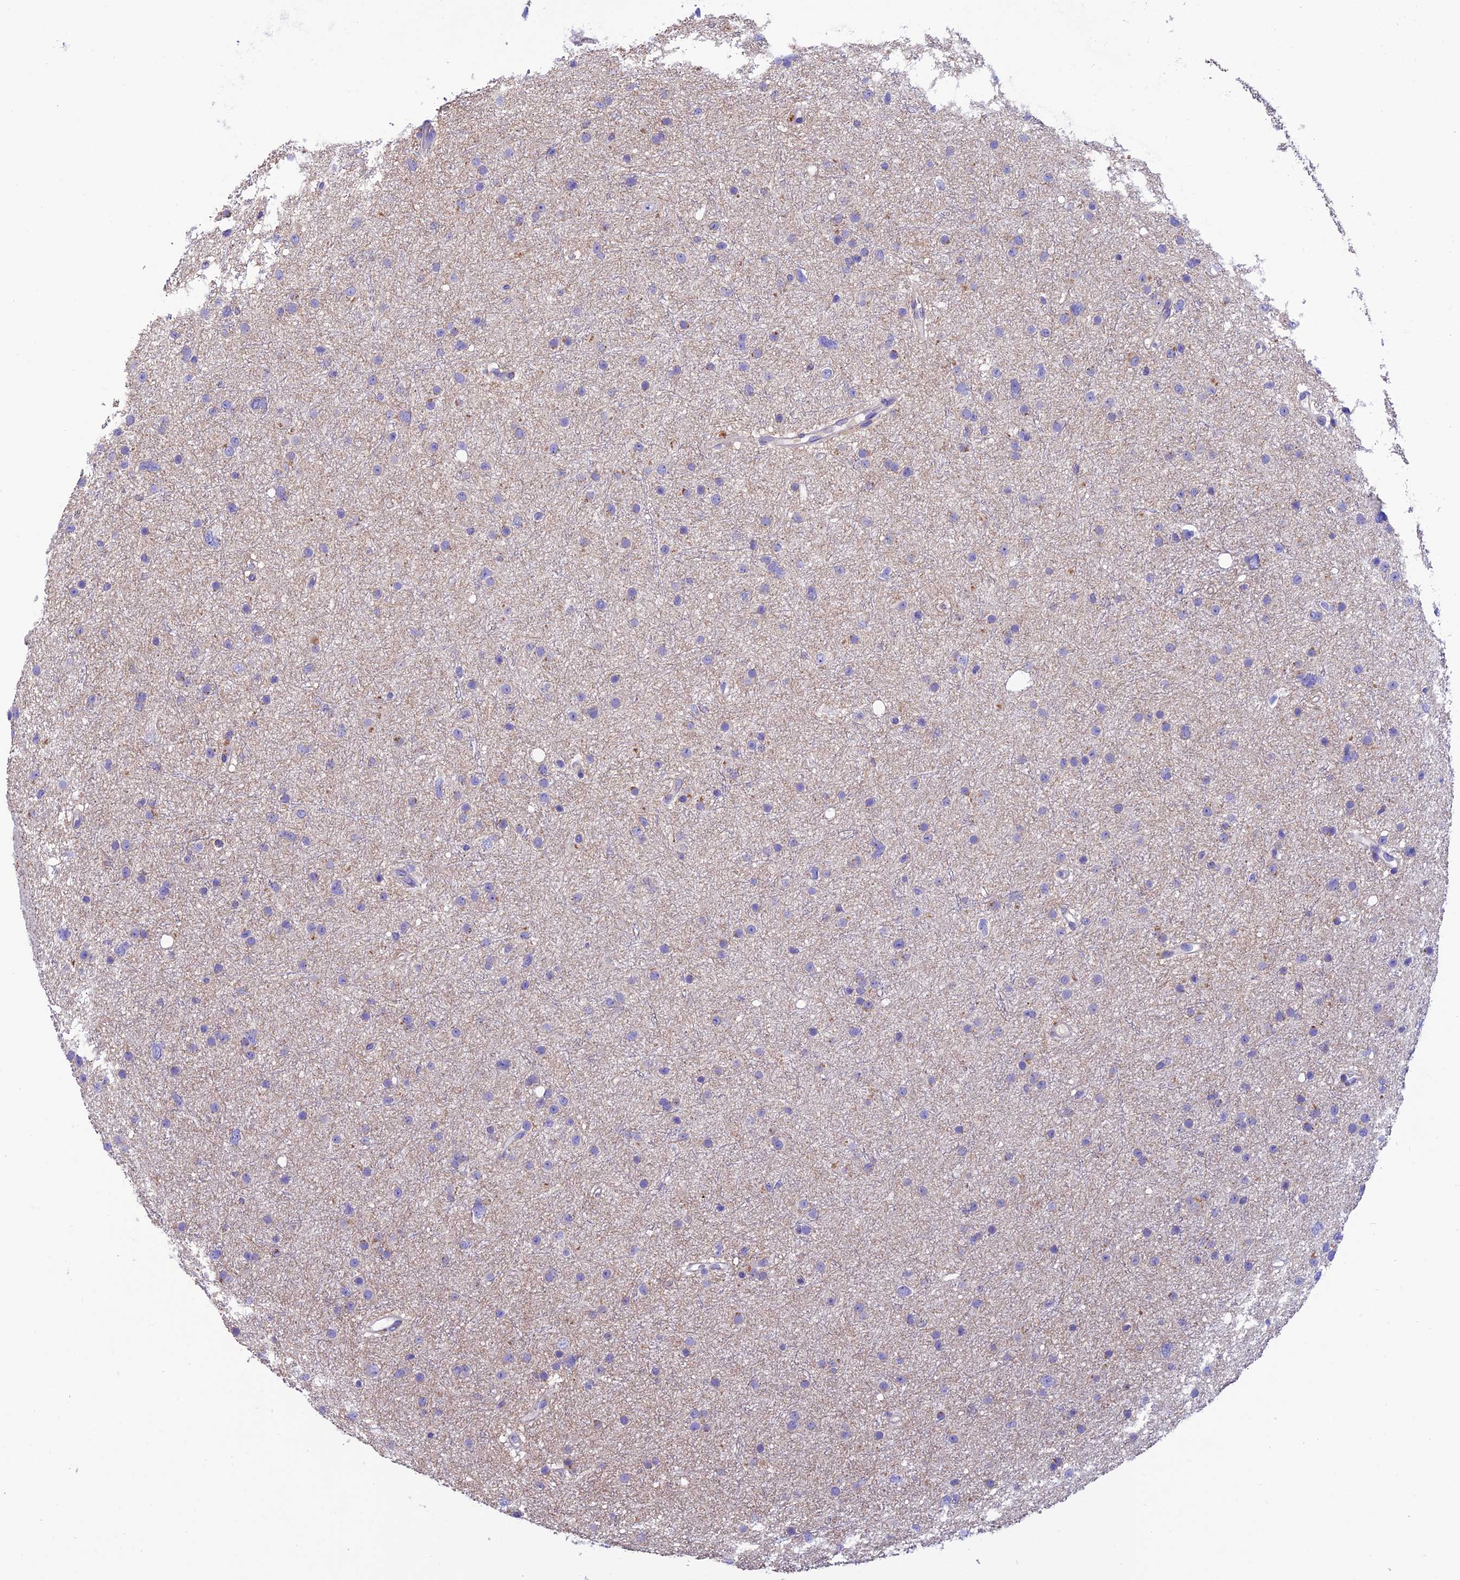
{"staining": {"intensity": "negative", "quantity": "none", "location": "none"}, "tissue": "glioma", "cell_type": "Tumor cells", "image_type": "cancer", "snomed": [{"axis": "morphology", "description": "Glioma, malignant, Low grade"}, {"axis": "topography", "description": "Cerebral cortex"}], "caption": "This is an immunohistochemistry (IHC) micrograph of human low-grade glioma (malignant). There is no expression in tumor cells.", "gene": "FAM178B", "patient": {"sex": "female", "age": 39}}